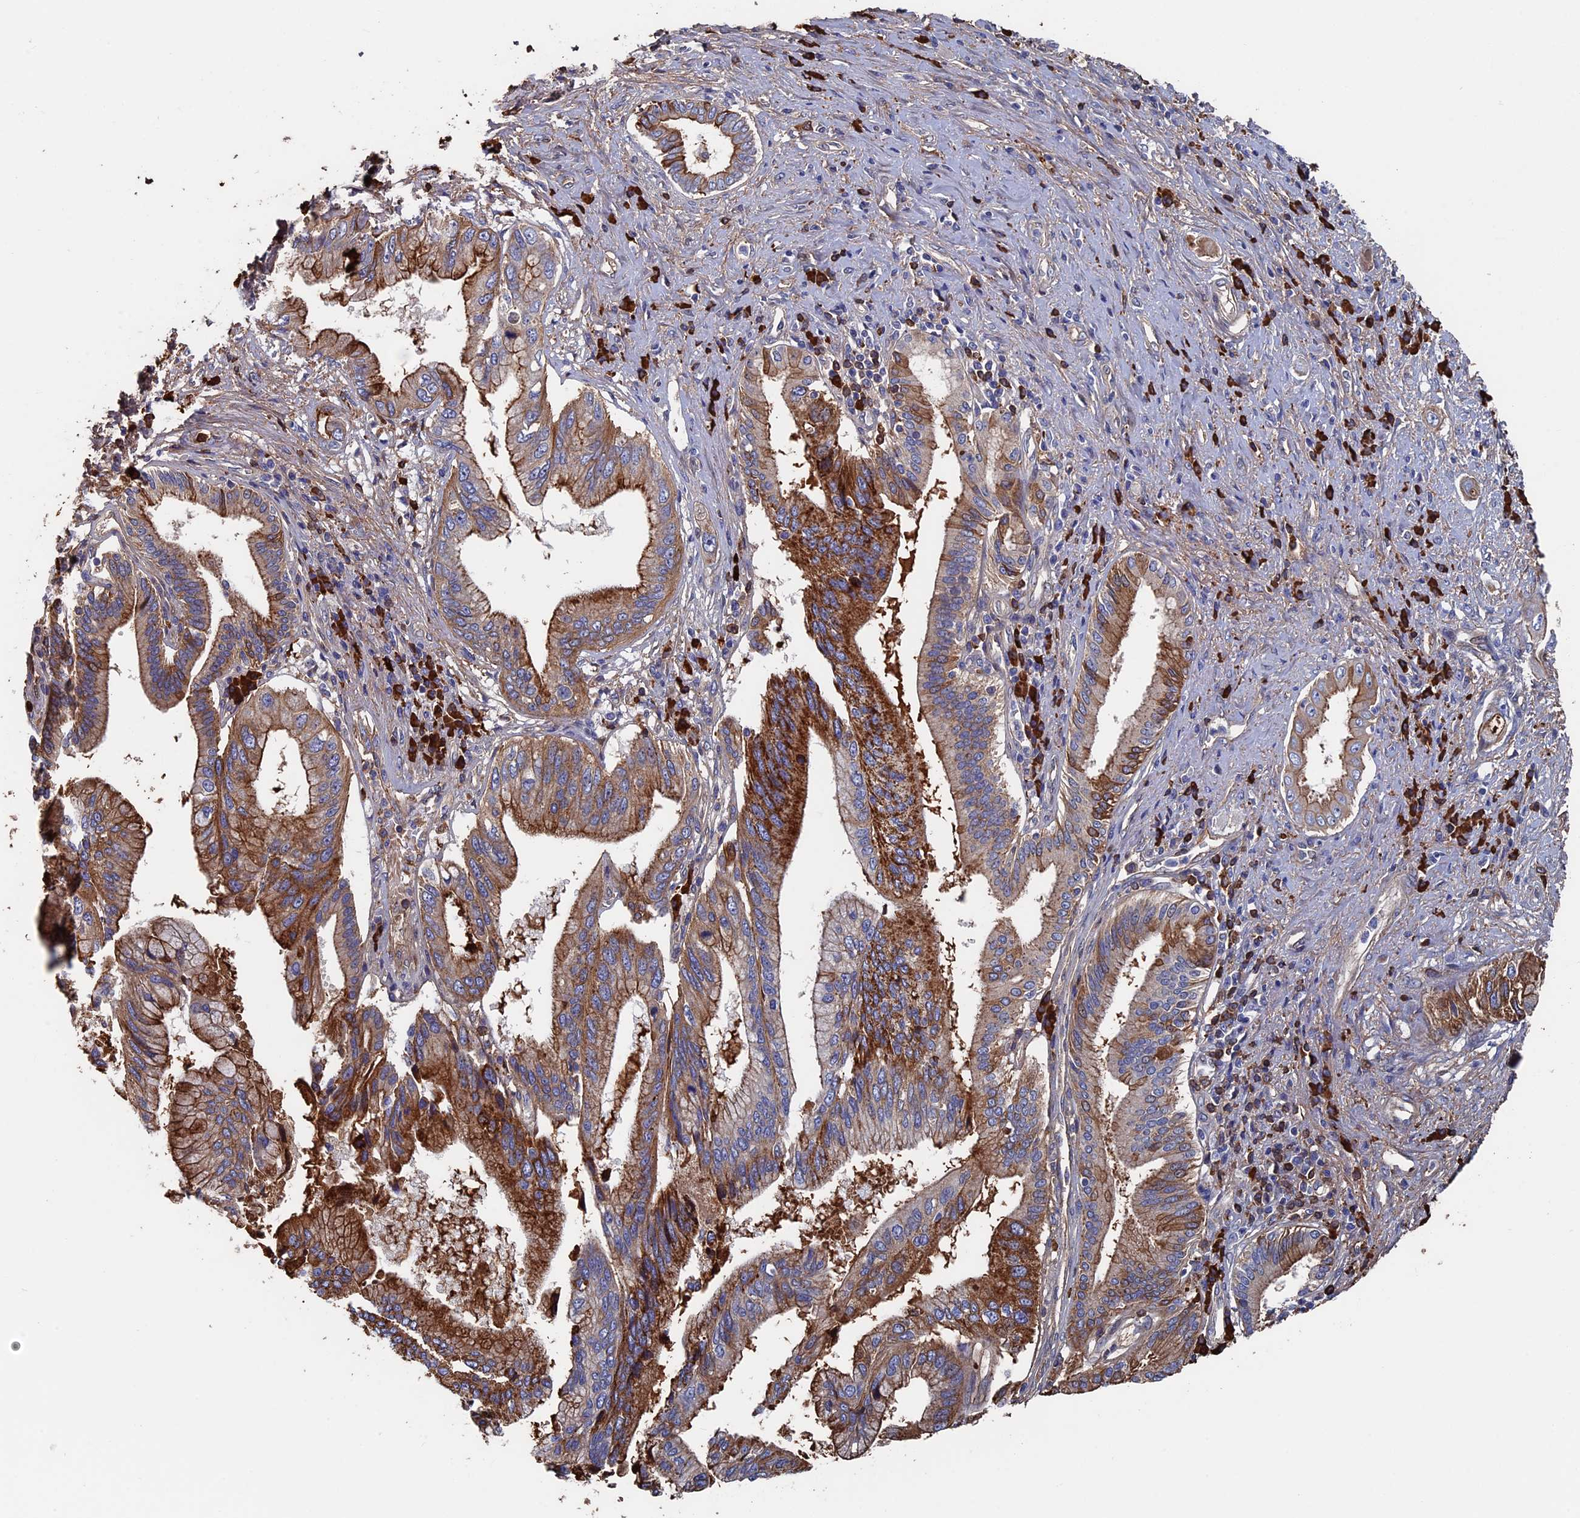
{"staining": {"intensity": "moderate", "quantity": ">75%", "location": "cytoplasmic/membranous"}, "tissue": "pancreatic cancer", "cell_type": "Tumor cells", "image_type": "cancer", "snomed": [{"axis": "morphology", "description": "Inflammation, NOS"}, {"axis": "morphology", "description": "Adenocarcinoma, NOS"}, {"axis": "topography", "description": "Pancreas"}], "caption": "Tumor cells display medium levels of moderate cytoplasmic/membranous expression in approximately >75% of cells in pancreatic cancer.", "gene": "RPUSD1", "patient": {"sex": "female", "age": 56}}